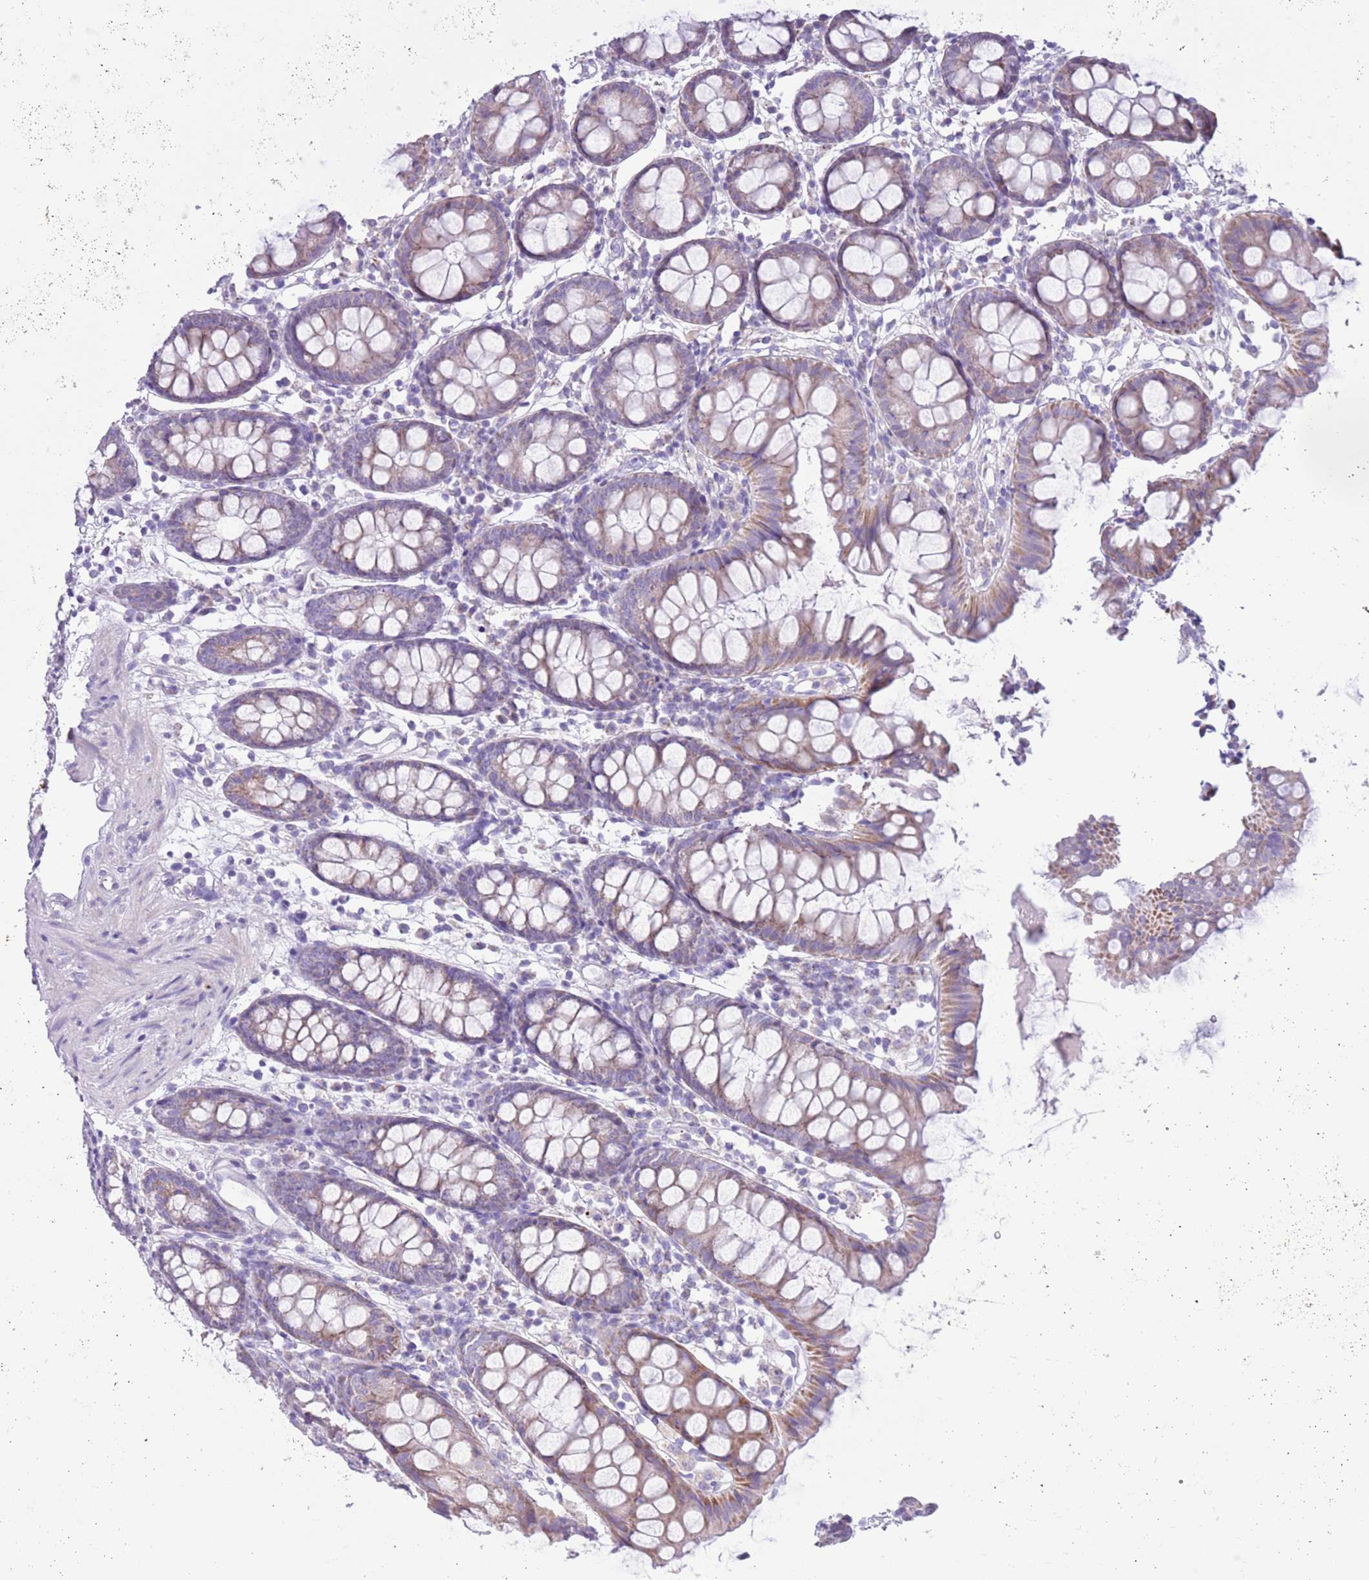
{"staining": {"intensity": "negative", "quantity": "none", "location": "none"}, "tissue": "colon", "cell_type": "Endothelial cells", "image_type": "normal", "snomed": [{"axis": "morphology", "description": "Normal tissue, NOS"}, {"axis": "topography", "description": "Colon"}], "caption": "Endothelial cells show no significant protein positivity in unremarkable colon. (IHC, brightfield microscopy, high magnification).", "gene": "MOCOS", "patient": {"sex": "female", "age": 84}}